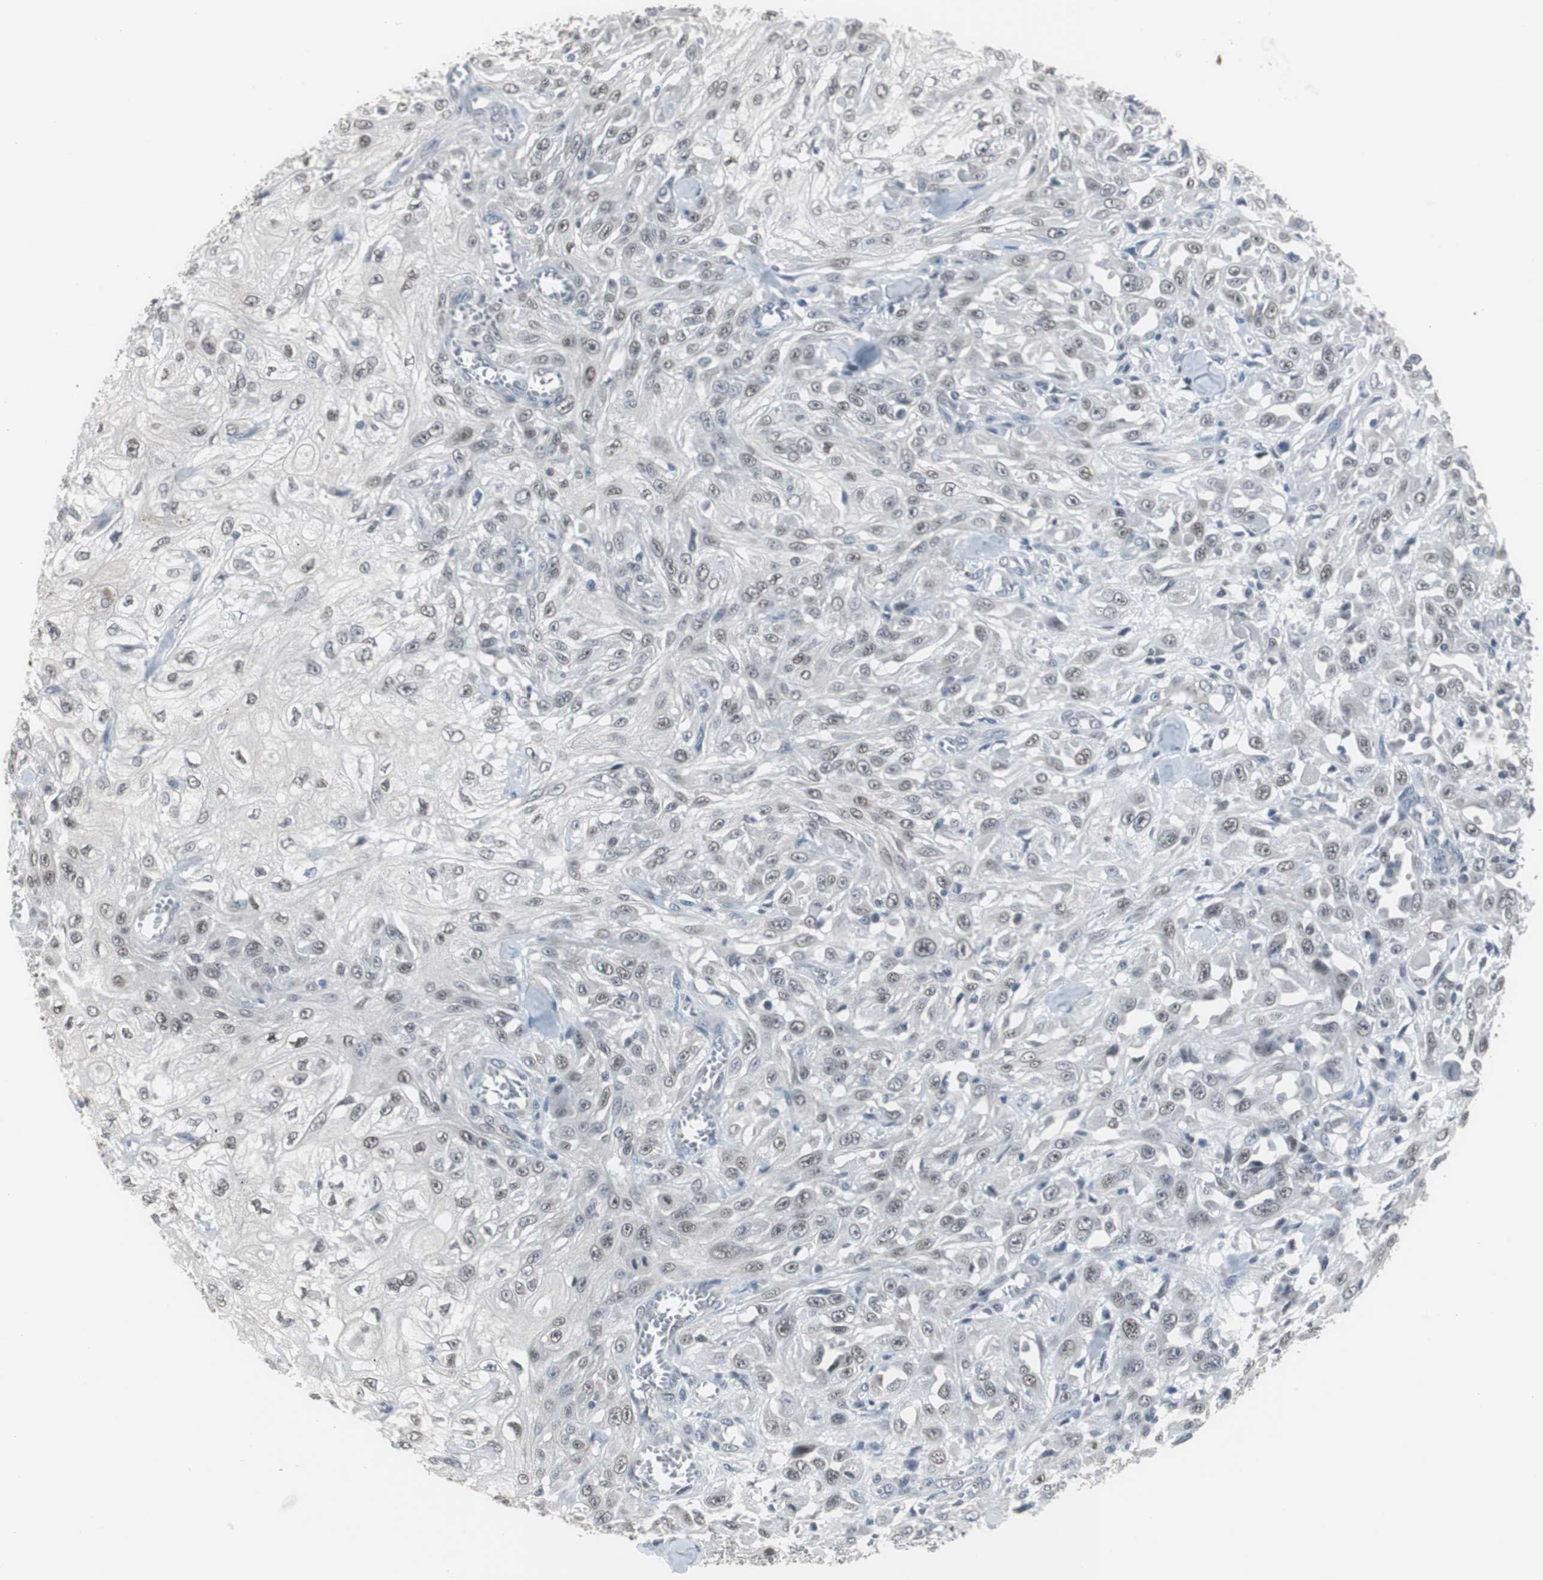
{"staining": {"intensity": "weak", "quantity": ">75%", "location": "nuclear"}, "tissue": "skin cancer", "cell_type": "Tumor cells", "image_type": "cancer", "snomed": [{"axis": "morphology", "description": "Squamous cell carcinoma, NOS"}, {"axis": "morphology", "description": "Squamous cell carcinoma, metastatic, NOS"}, {"axis": "topography", "description": "Skin"}, {"axis": "topography", "description": "Lymph node"}], "caption": "Skin cancer tissue reveals weak nuclear positivity in approximately >75% of tumor cells", "gene": "FOXP4", "patient": {"sex": "male", "age": 75}}